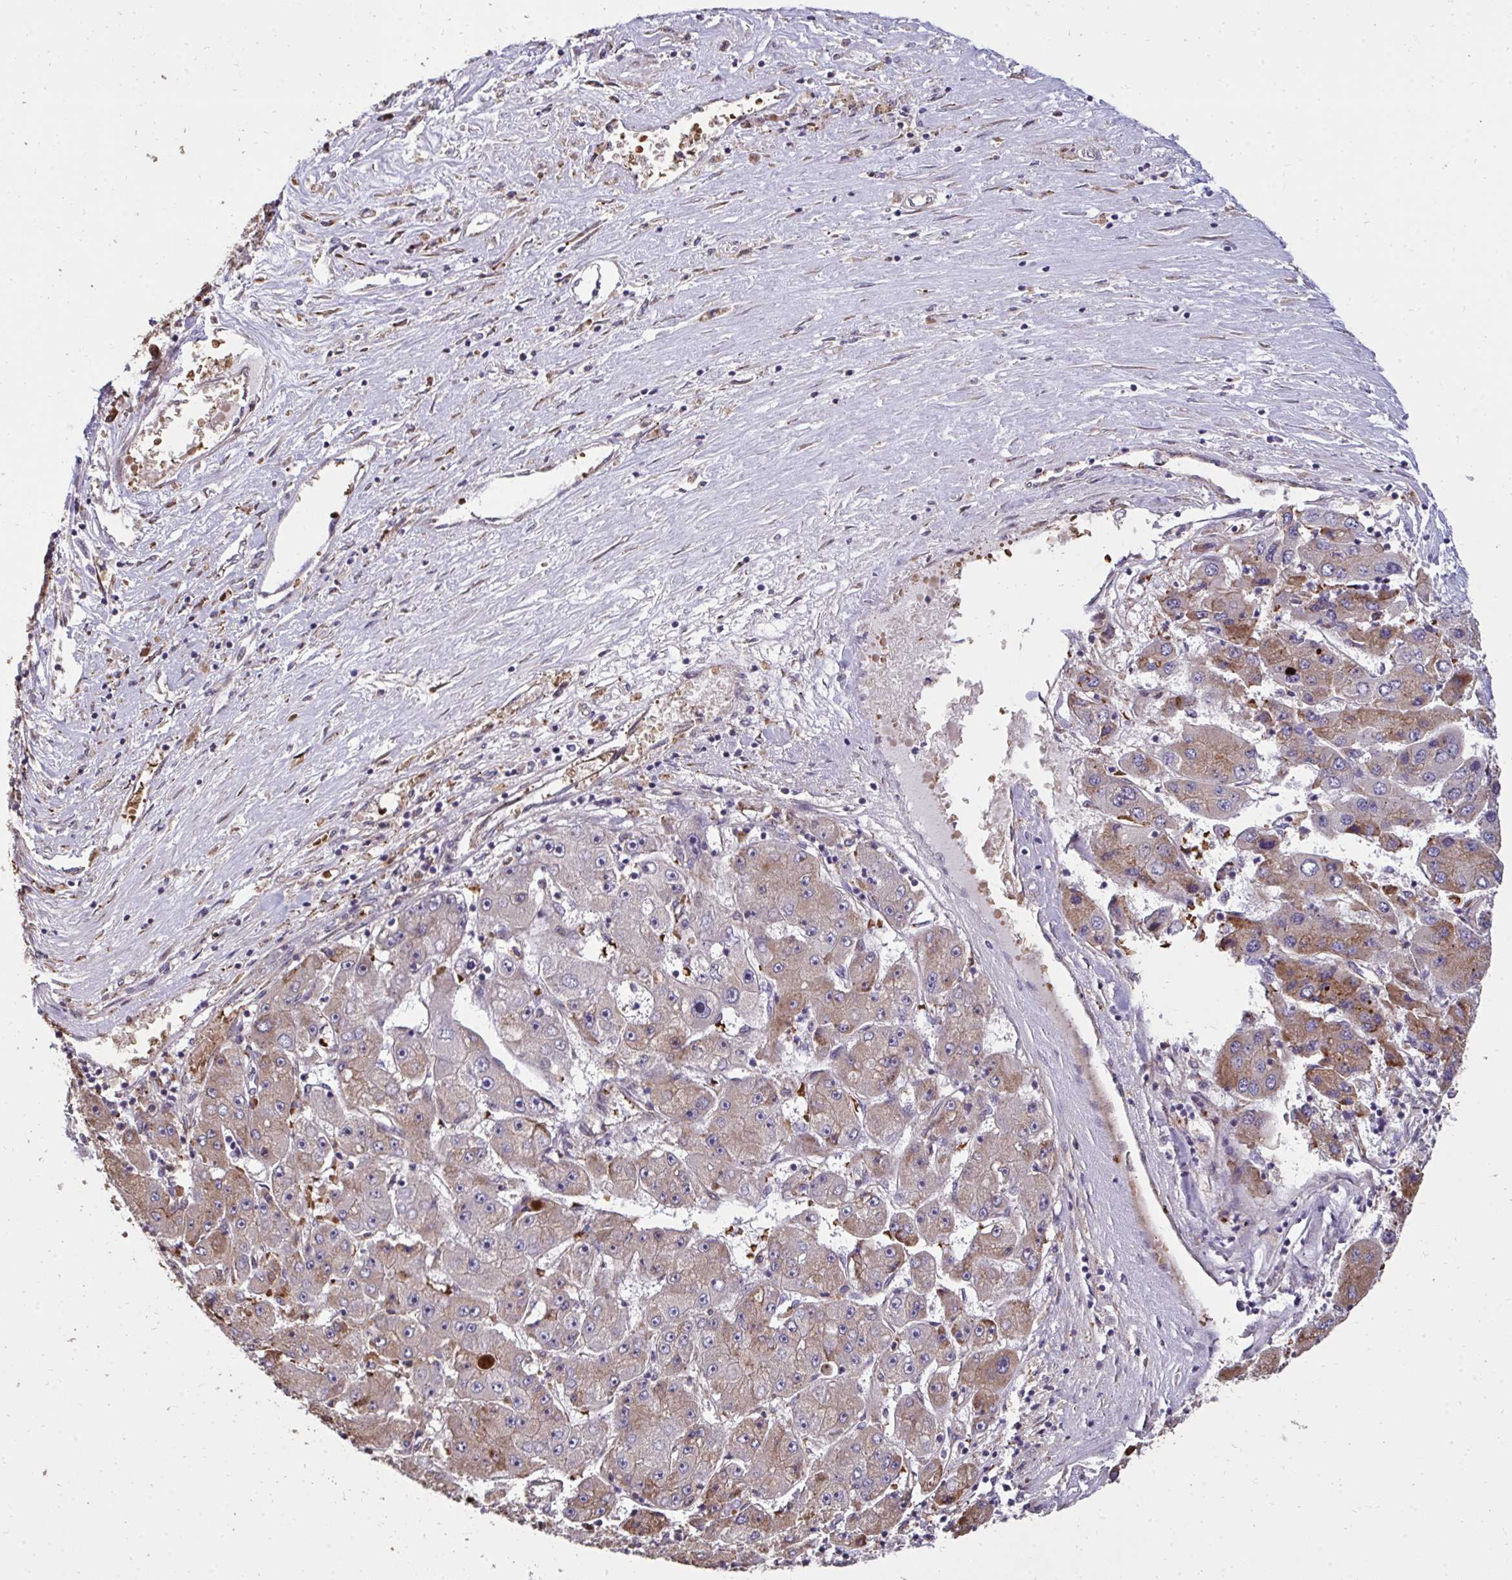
{"staining": {"intensity": "weak", "quantity": "25%-75%", "location": "cytoplasmic/membranous"}, "tissue": "liver cancer", "cell_type": "Tumor cells", "image_type": "cancer", "snomed": [{"axis": "morphology", "description": "Carcinoma, Hepatocellular, NOS"}, {"axis": "topography", "description": "Liver"}], "caption": "Weak cytoplasmic/membranous expression for a protein is seen in about 25%-75% of tumor cells of liver hepatocellular carcinoma using IHC.", "gene": "FIBCD1", "patient": {"sex": "female", "age": 61}}